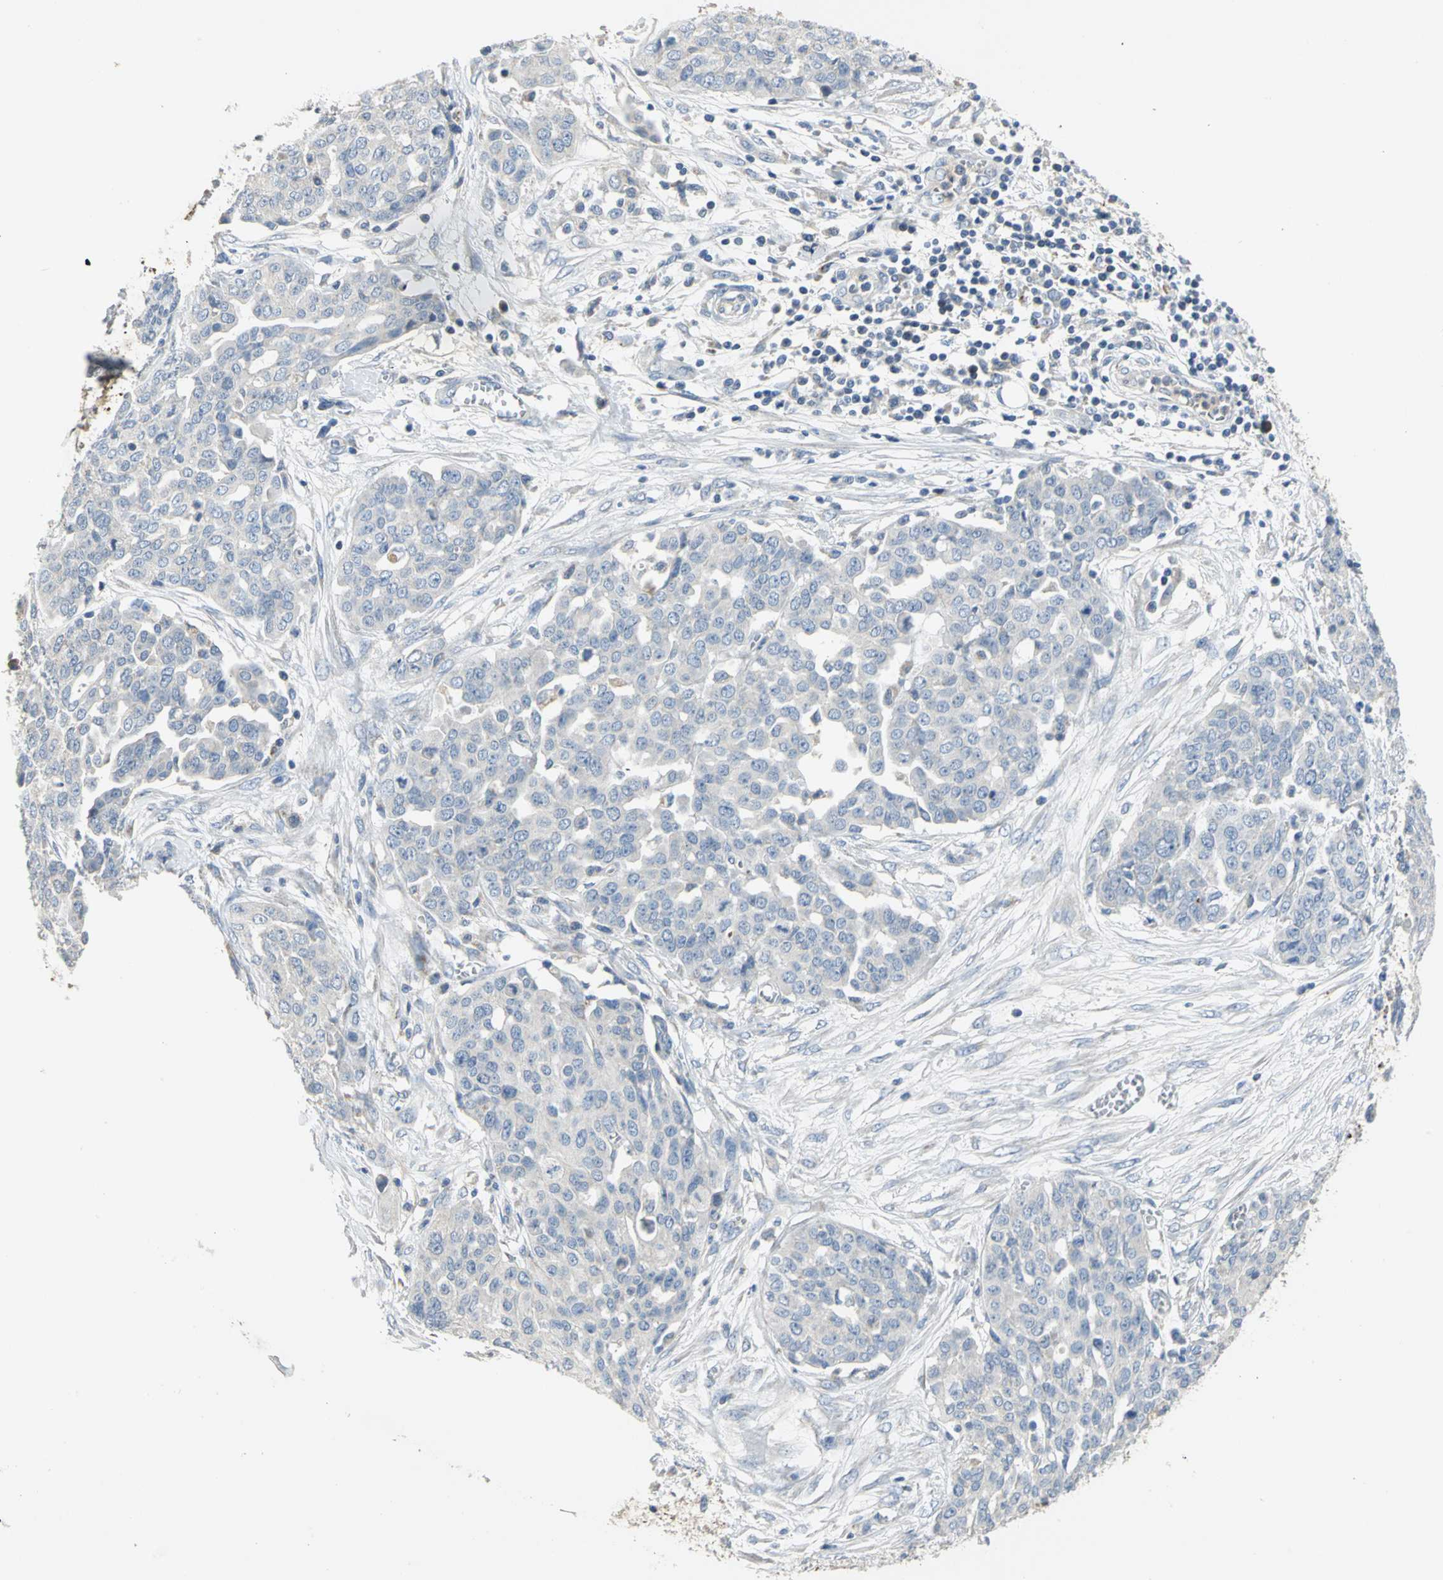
{"staining": {"intensity": "negative", "quantity": "none", "location": "none"}, "tissue": "ovarian cancer", "cell_type": "Tumor cells", "image_type": "cancer", "snomed": [{"axis": "morphology", "description": "Cystadenocarcinoma, serous, NOS"}, {"axis": "topography", "description": "Soft tissue"}, {"axis": "topography", "description": "Ovary"}], "caption": "Immunohistochemistry (IHC) histopathology image of neoplastic tissue: ovarian serous cystadenocarcinoma stained with DAB (3,3'-diaminobenzidine) demonstrates no significant protein positivity in tumor cells.", "gene": "SPPL2B", "patient": {"sex": "female", "age": 57}}